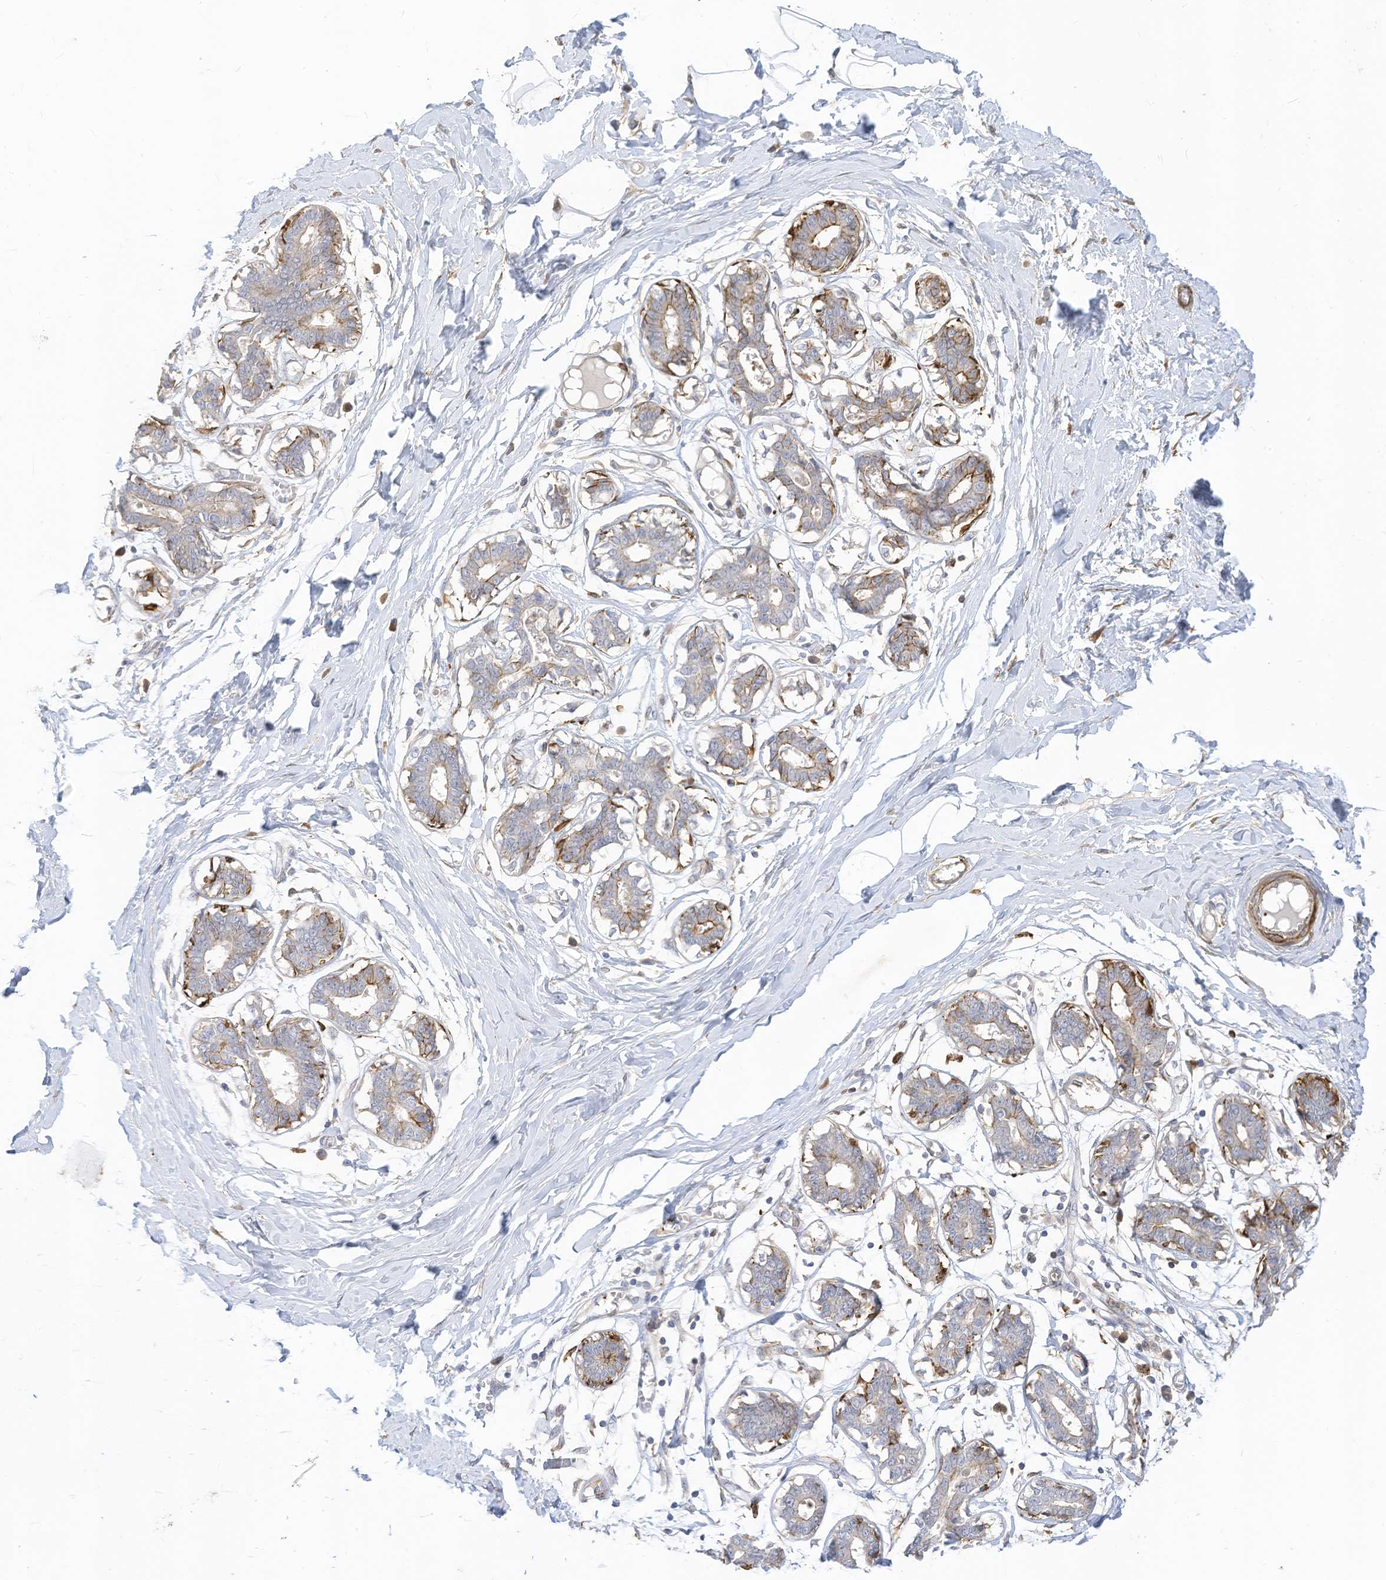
{"staining": {"intensity": "negative", "quantity": "none", "location": "none"}, "tissue": "breast", "cell_type": "Adipocytes", "image_type": "normal", "snomed": [{"axis": "morphology", "description": "Normal tissue, NOS"}, {"axis": "topography", "description": "Breast"}], "caption": "Adipocytes are negative for protein expression in benign human breast. Brightfield microscopy of IHC stained with DAB (brown) and hematoxylin (blue), captured at high magnification.", "gene": "ATP13A1", "patient": {"sex": "female", "age": 27}}